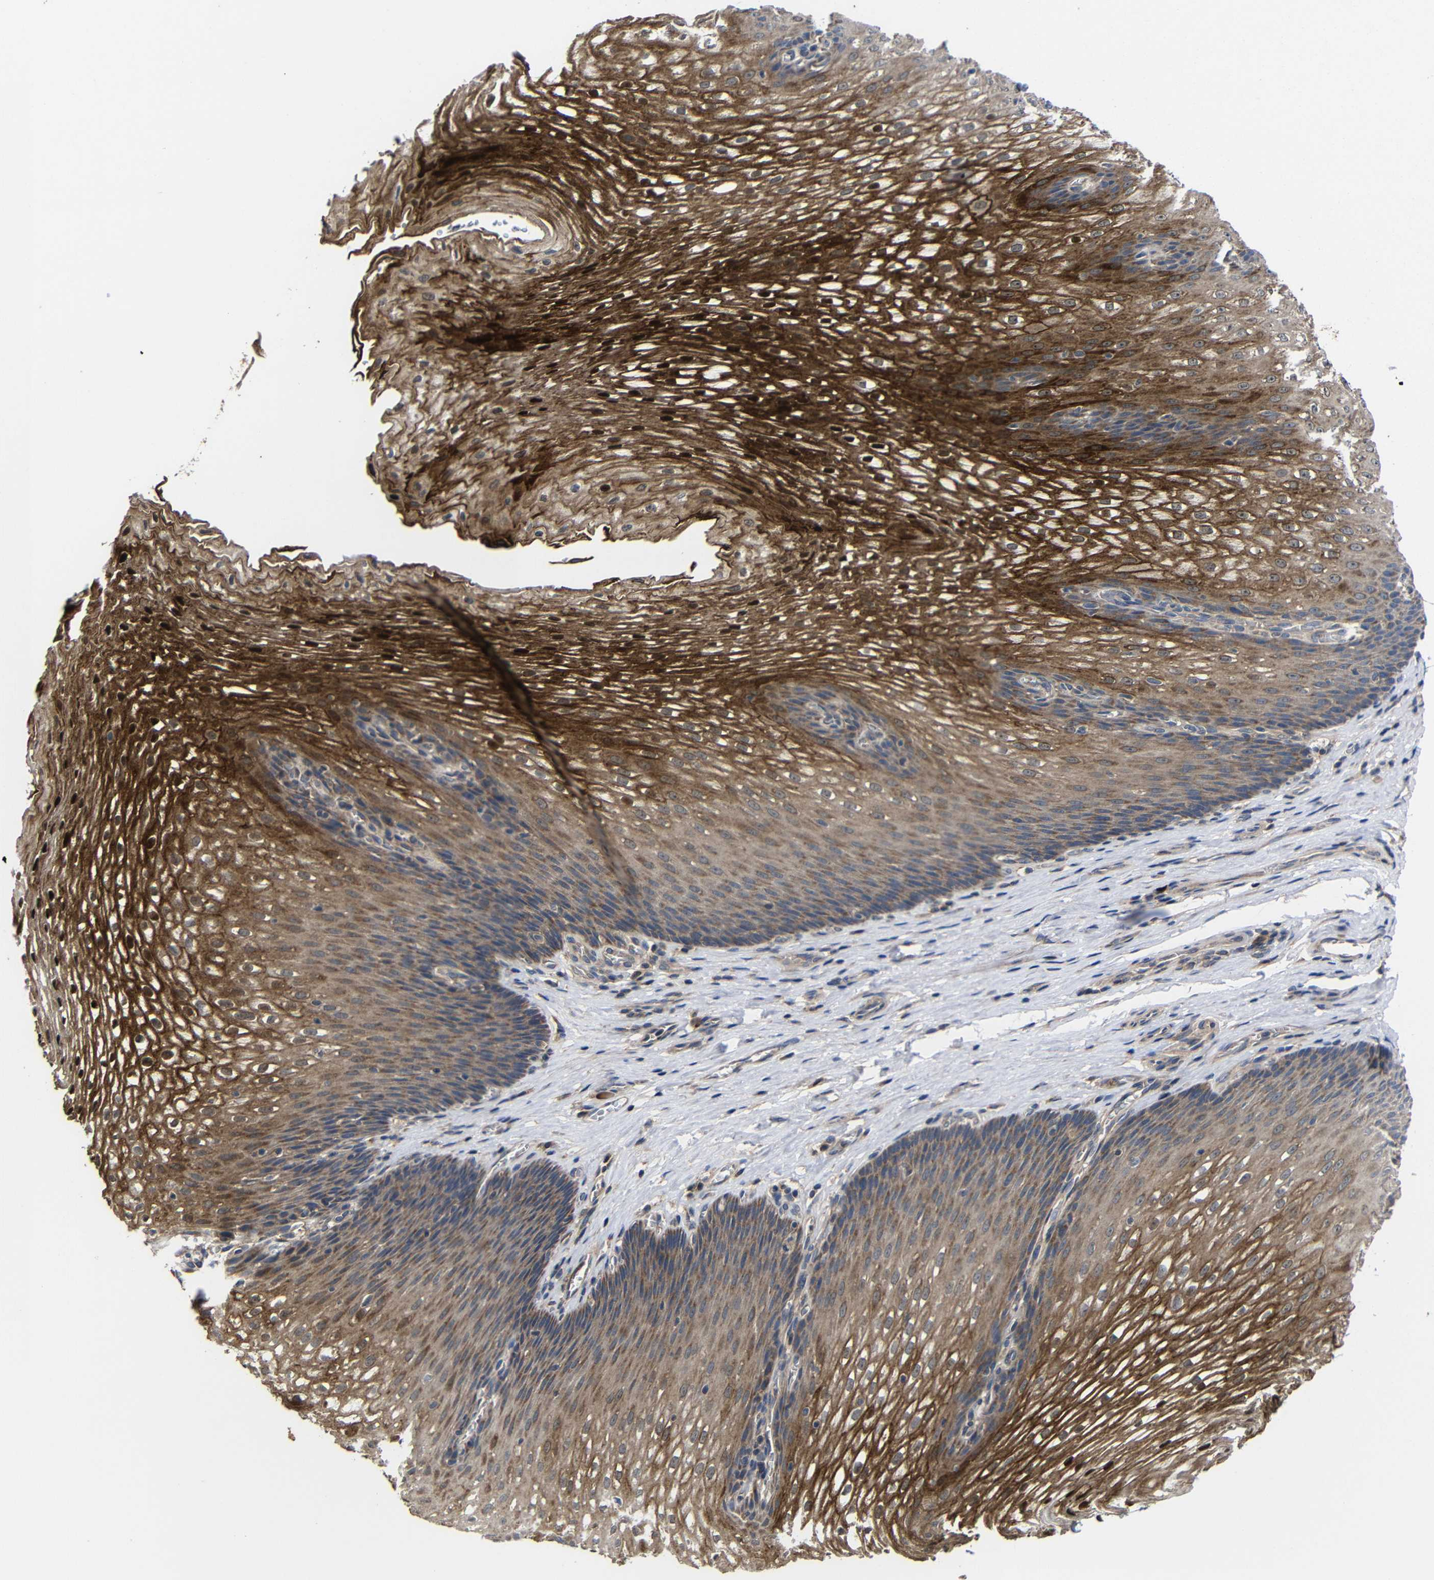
{"staining": {"intensity": "strong", "quantity": ">75%", "location": "cytoplasmic/membranous,nuclear"}, "tissue": "esophagus", "cell_type": "Squamous epithelial cells", "image_type": "normal", "snomed": [{"axis": "morphology", "description": "Normal tissue, NOS"}, {"axis": "topography", "description": "Esophagus"}], "caption": "A brown stain shows strong cytoplasmic/membranous,nuclear expression of a protein in squamous epithelial cells of benign esophagus.", "gene": "LPAR5", "patient": {"sex": "male", "age": 48}}